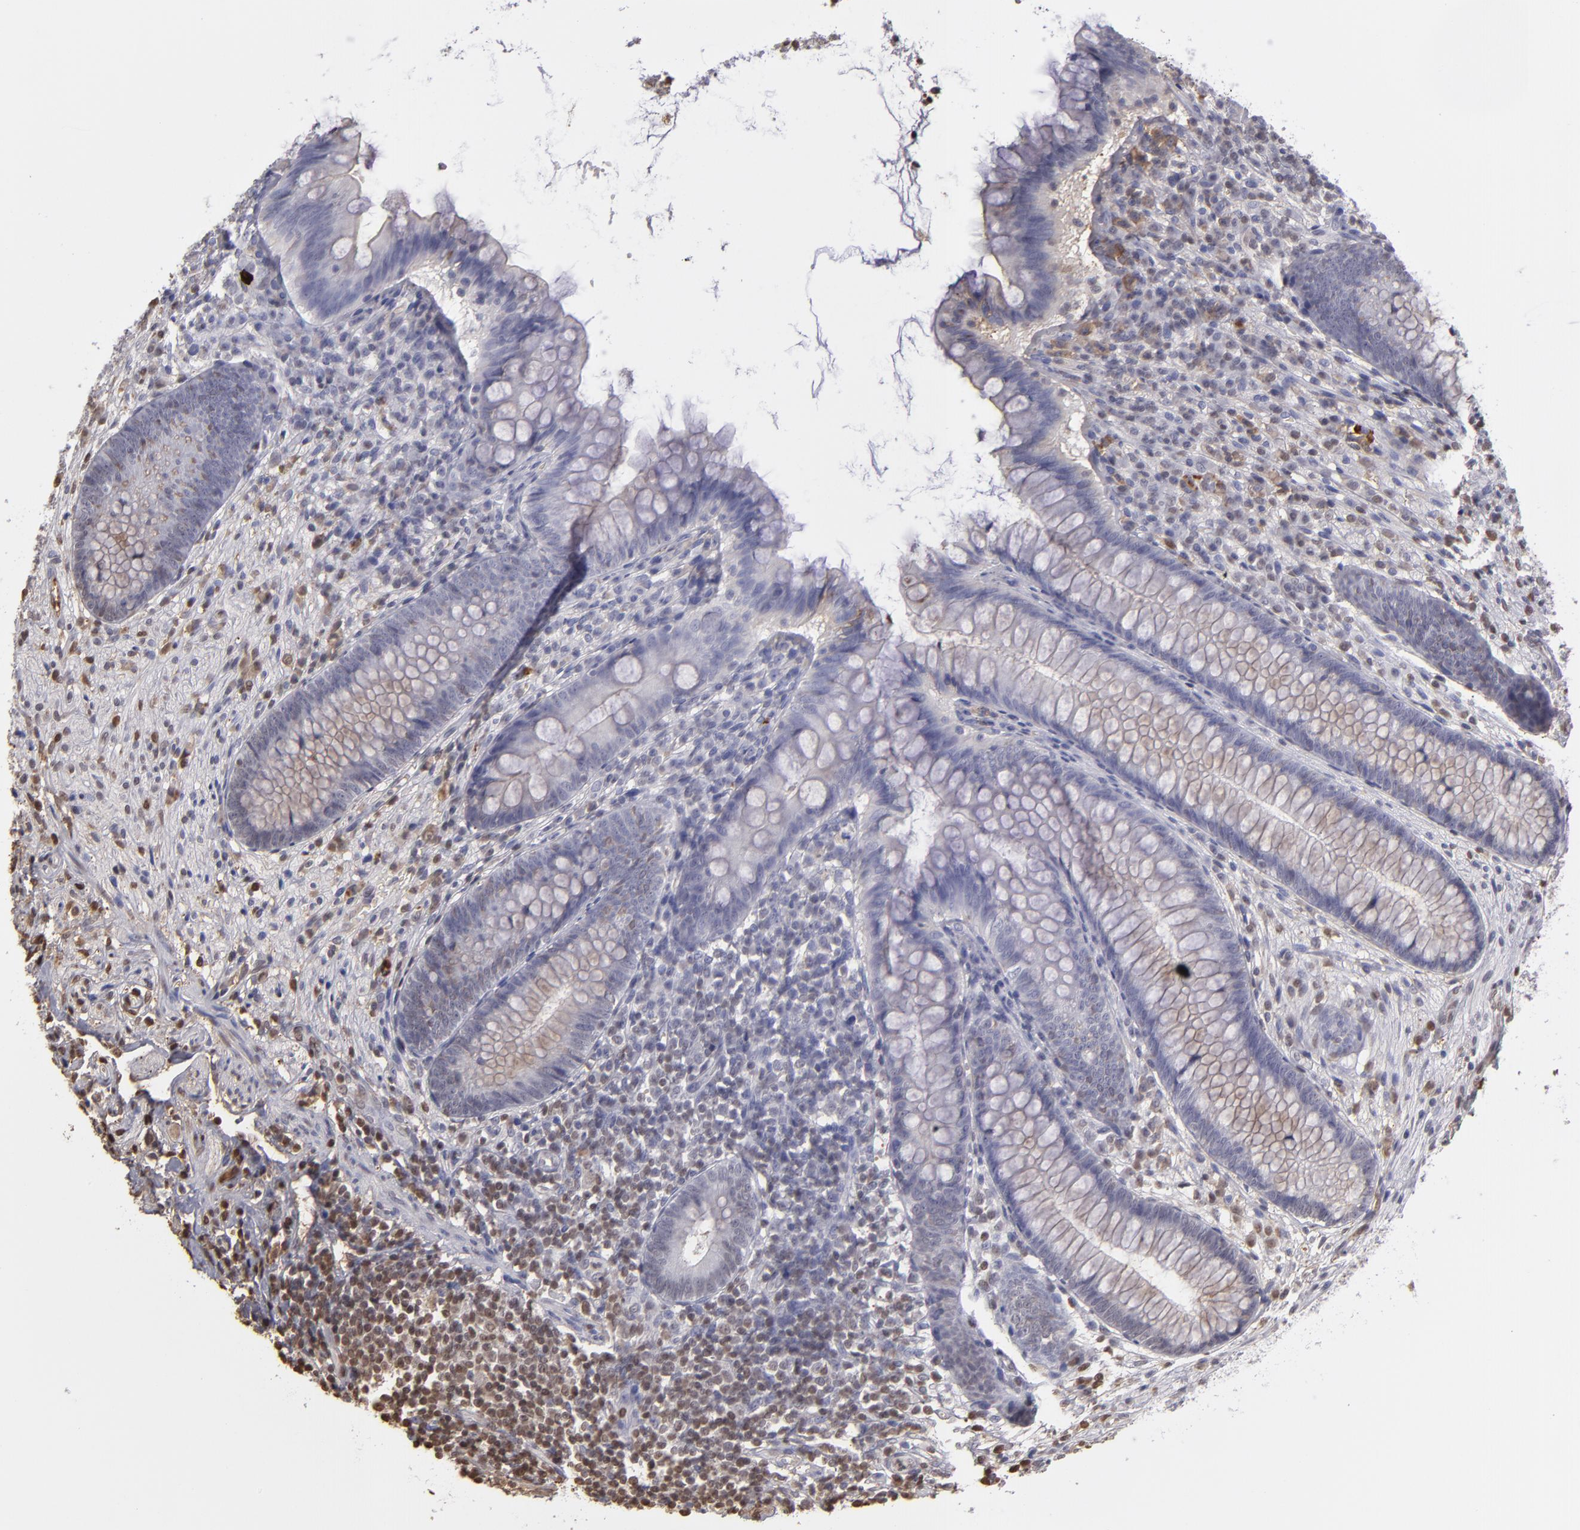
{"staining": {"intensity": "weak", "quantity": "<25%", "location": "cytoplasmic/membranous"}, "tissue": "appendix", "cell_type": "Glandular cells", "image_type": "normal", "snomed": [{"axis": "morphology", "description": "Normal tissue, NOS"}, {"axis": "topography", "description": "Appendix"}], "caption": "Micrograph shows no protein expression in glandular cells of unremarkable appendix. (Brightfield microscopy of DAB immunohistochemistry at high magnification).", "gene": "SERPINA1", "patient": {"sex": "female", "age": 66}}